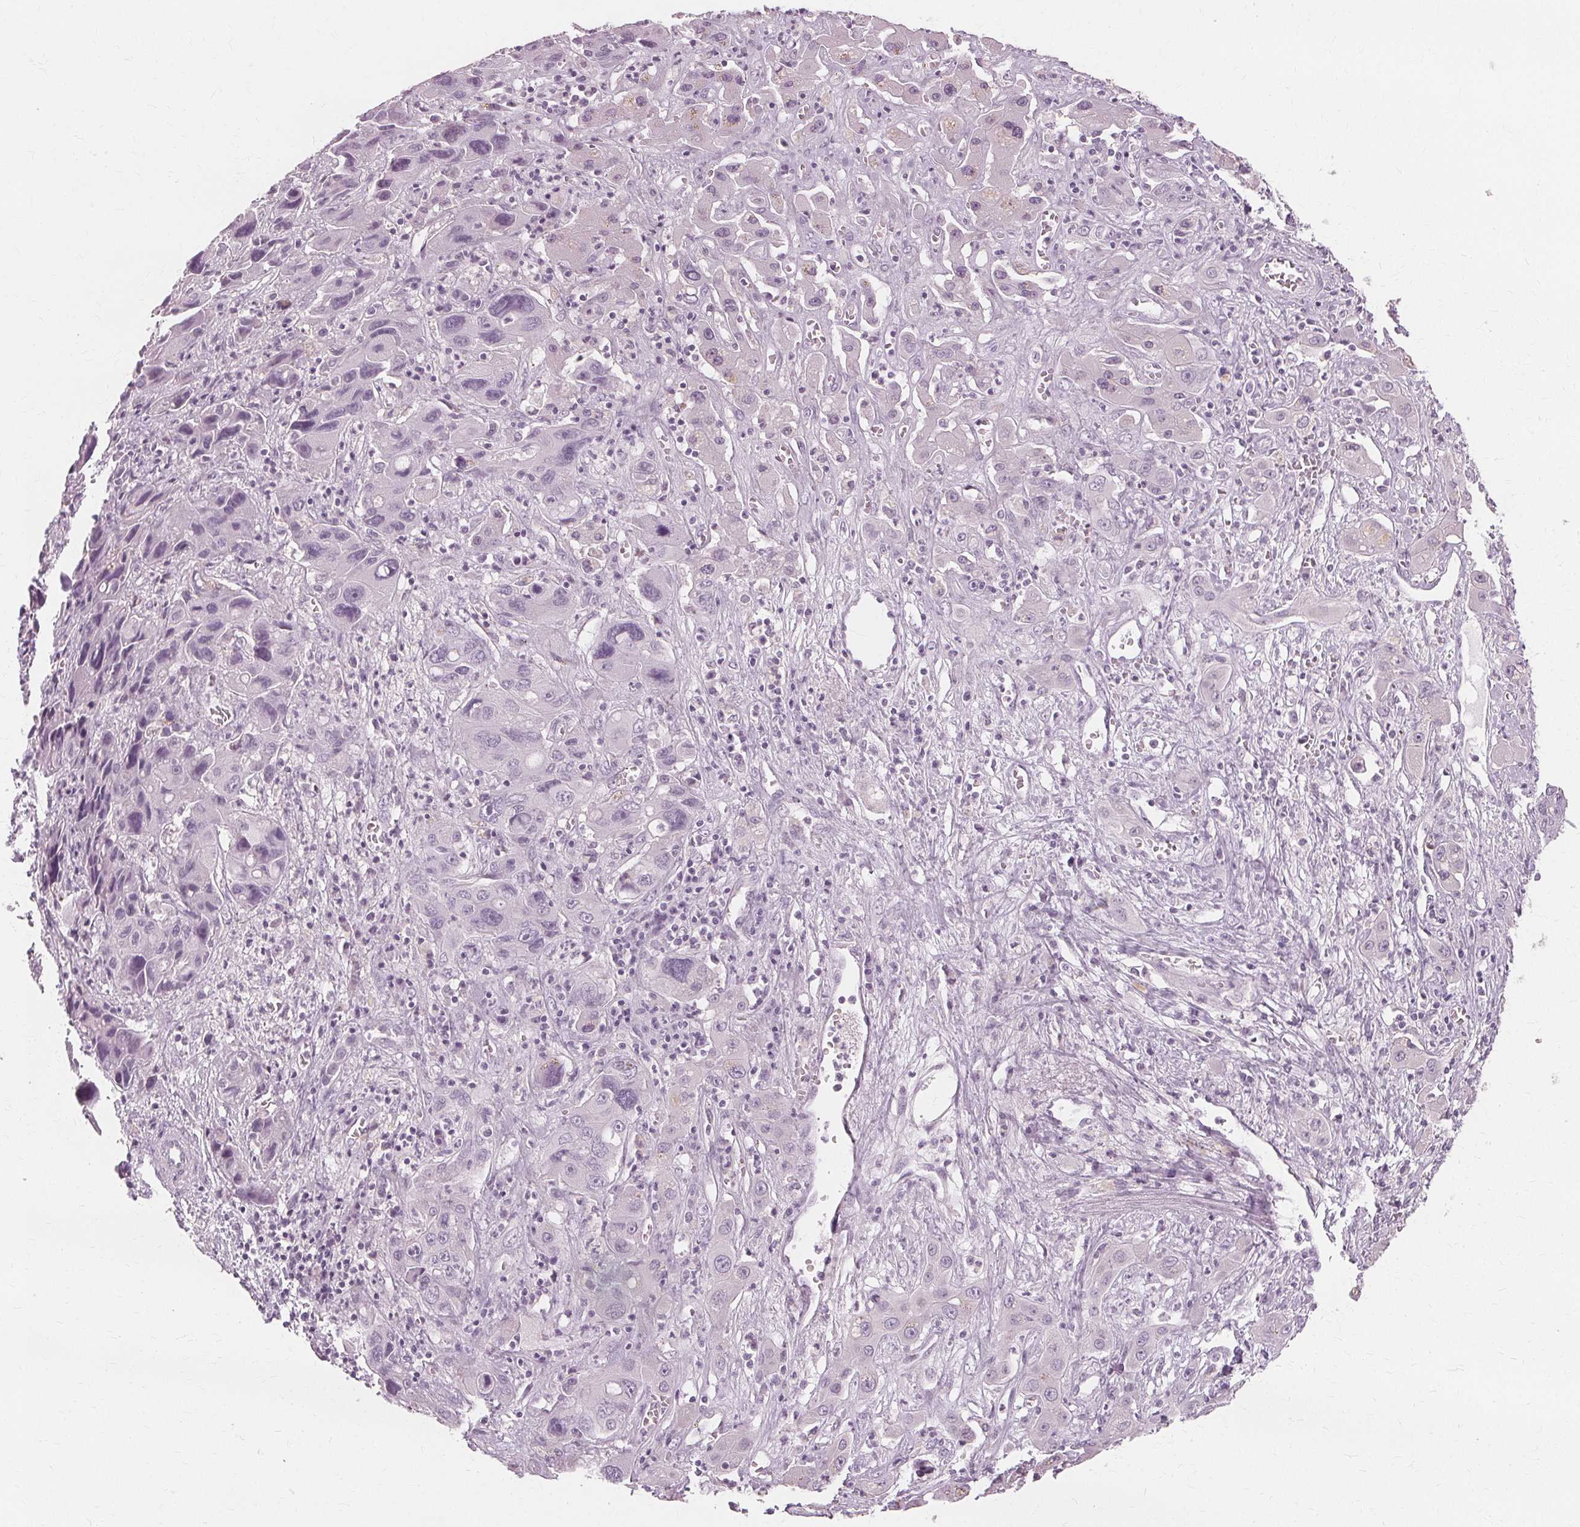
{"staining": {"intensity": "negative", "quantity": "none", "location": "none"}, "tissue": "liver cancer", "cell_type": "Tumor cells", "image_type": "cancer", "snomed": [{"axis": "morphology", "description": "Cholangiocarcinoma"}, {"axis": "topography", "description": "Liver"}], "caption": "Immunohistochemistry (IHC) image of neoplastic tissue: human cholangiocarcinoma (liver) stained with DAB displays no significant protein positivity in tumor cells. (DAB (3,3'-diaminobenzidine) IHC visualized using brightfield microscopy, high magnification).", "gene": "MUC12", "patient": {"sex": "male", "age": 67}}